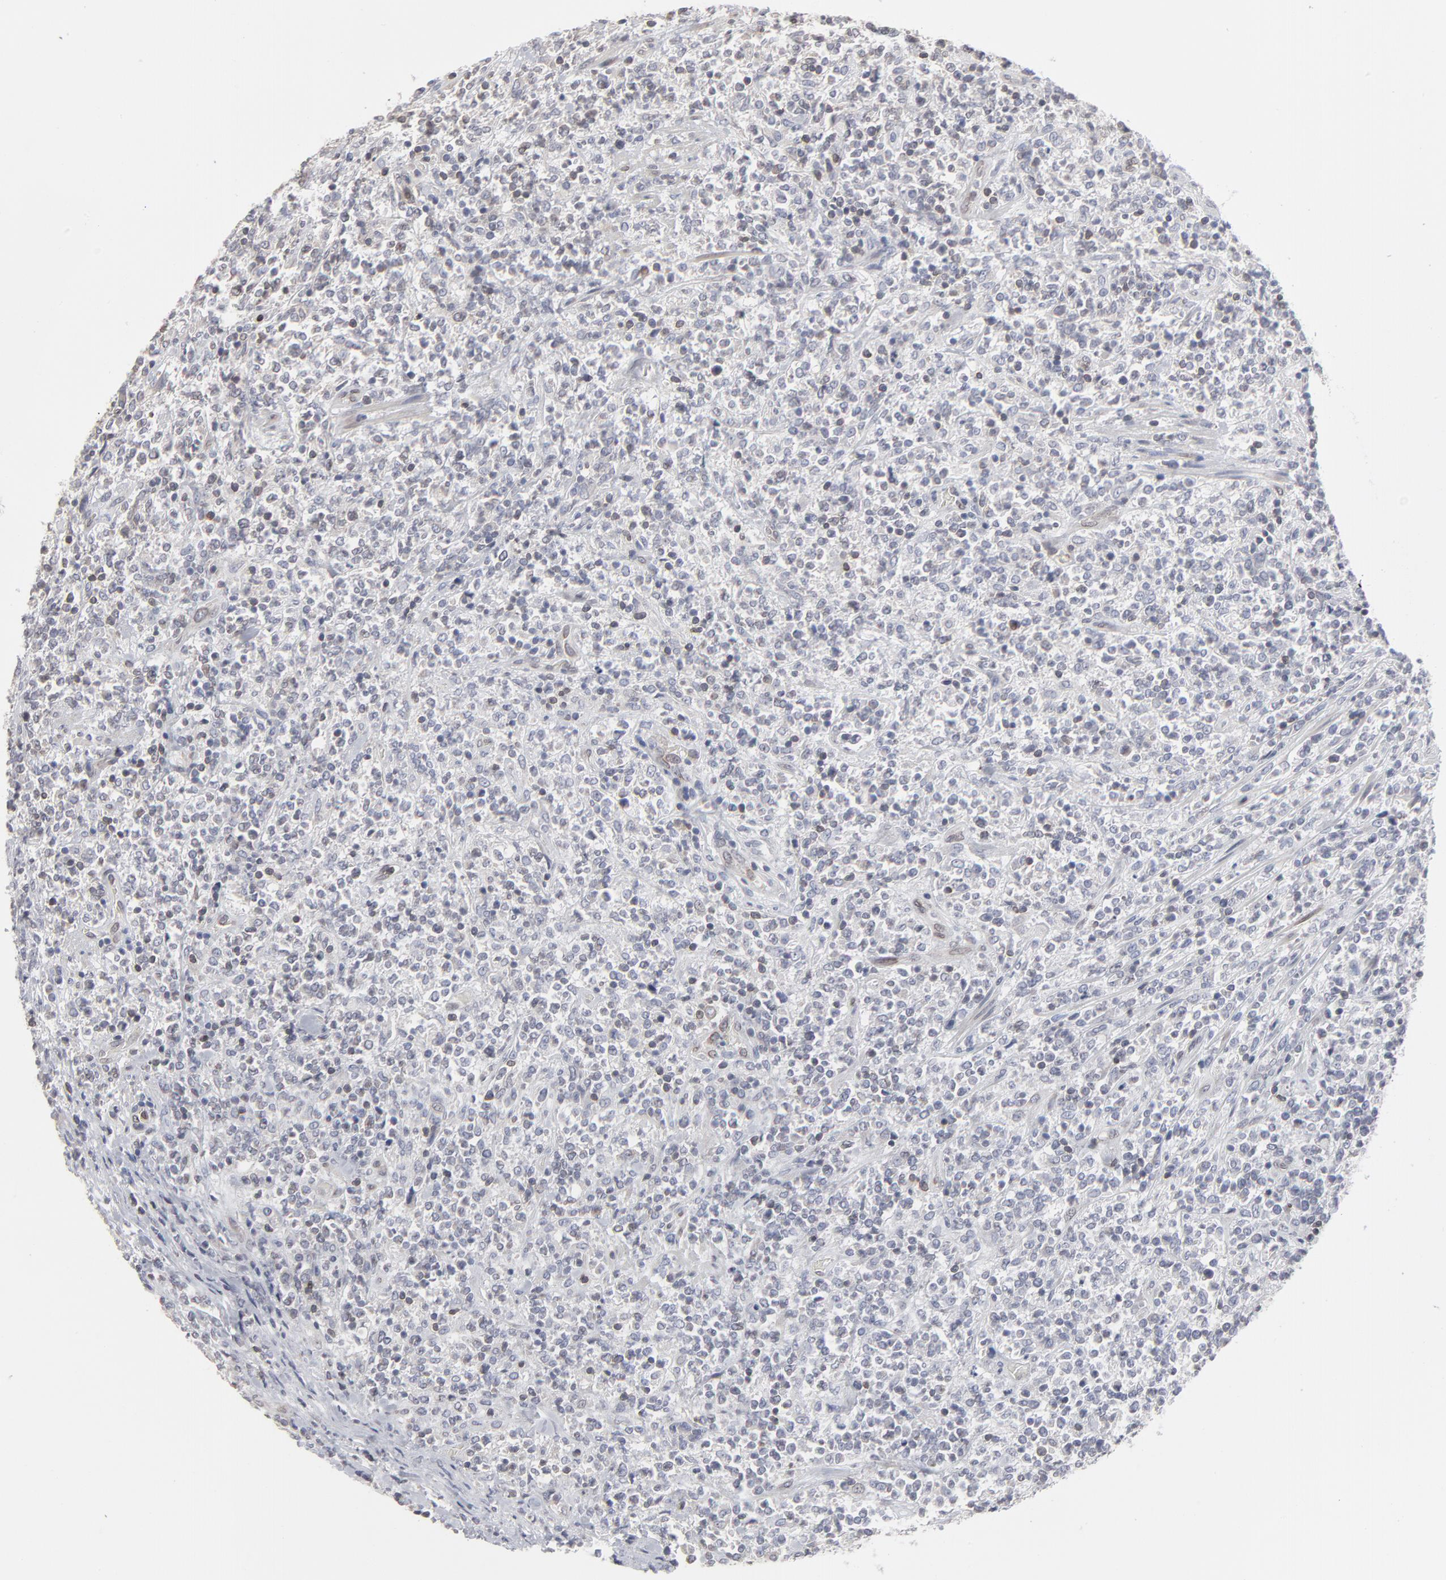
{"staining": {"intensity": "weak", "quantity": "<25%", "location": "cytoplasmic/membranous,nuclear"}, "tissue": "lymphoma", "cell_type": "Tumor cells", "image_type": "cancer", "snomed": [{"axis": "morphology", "description": "Malignant lymphoma, non-Hodgkin's type, High grade"}, {"axis": "topography", "description": "Soft tissue"}], "caption": "The photomicrograph shows no significant staining in tumor cells of lymphoma. (Brightfield microscopy of DAB immunohistochemistry (IHC) at high magnification).", "gene": "SYNE2", "patient": {"sex": "male", "age": 18}}